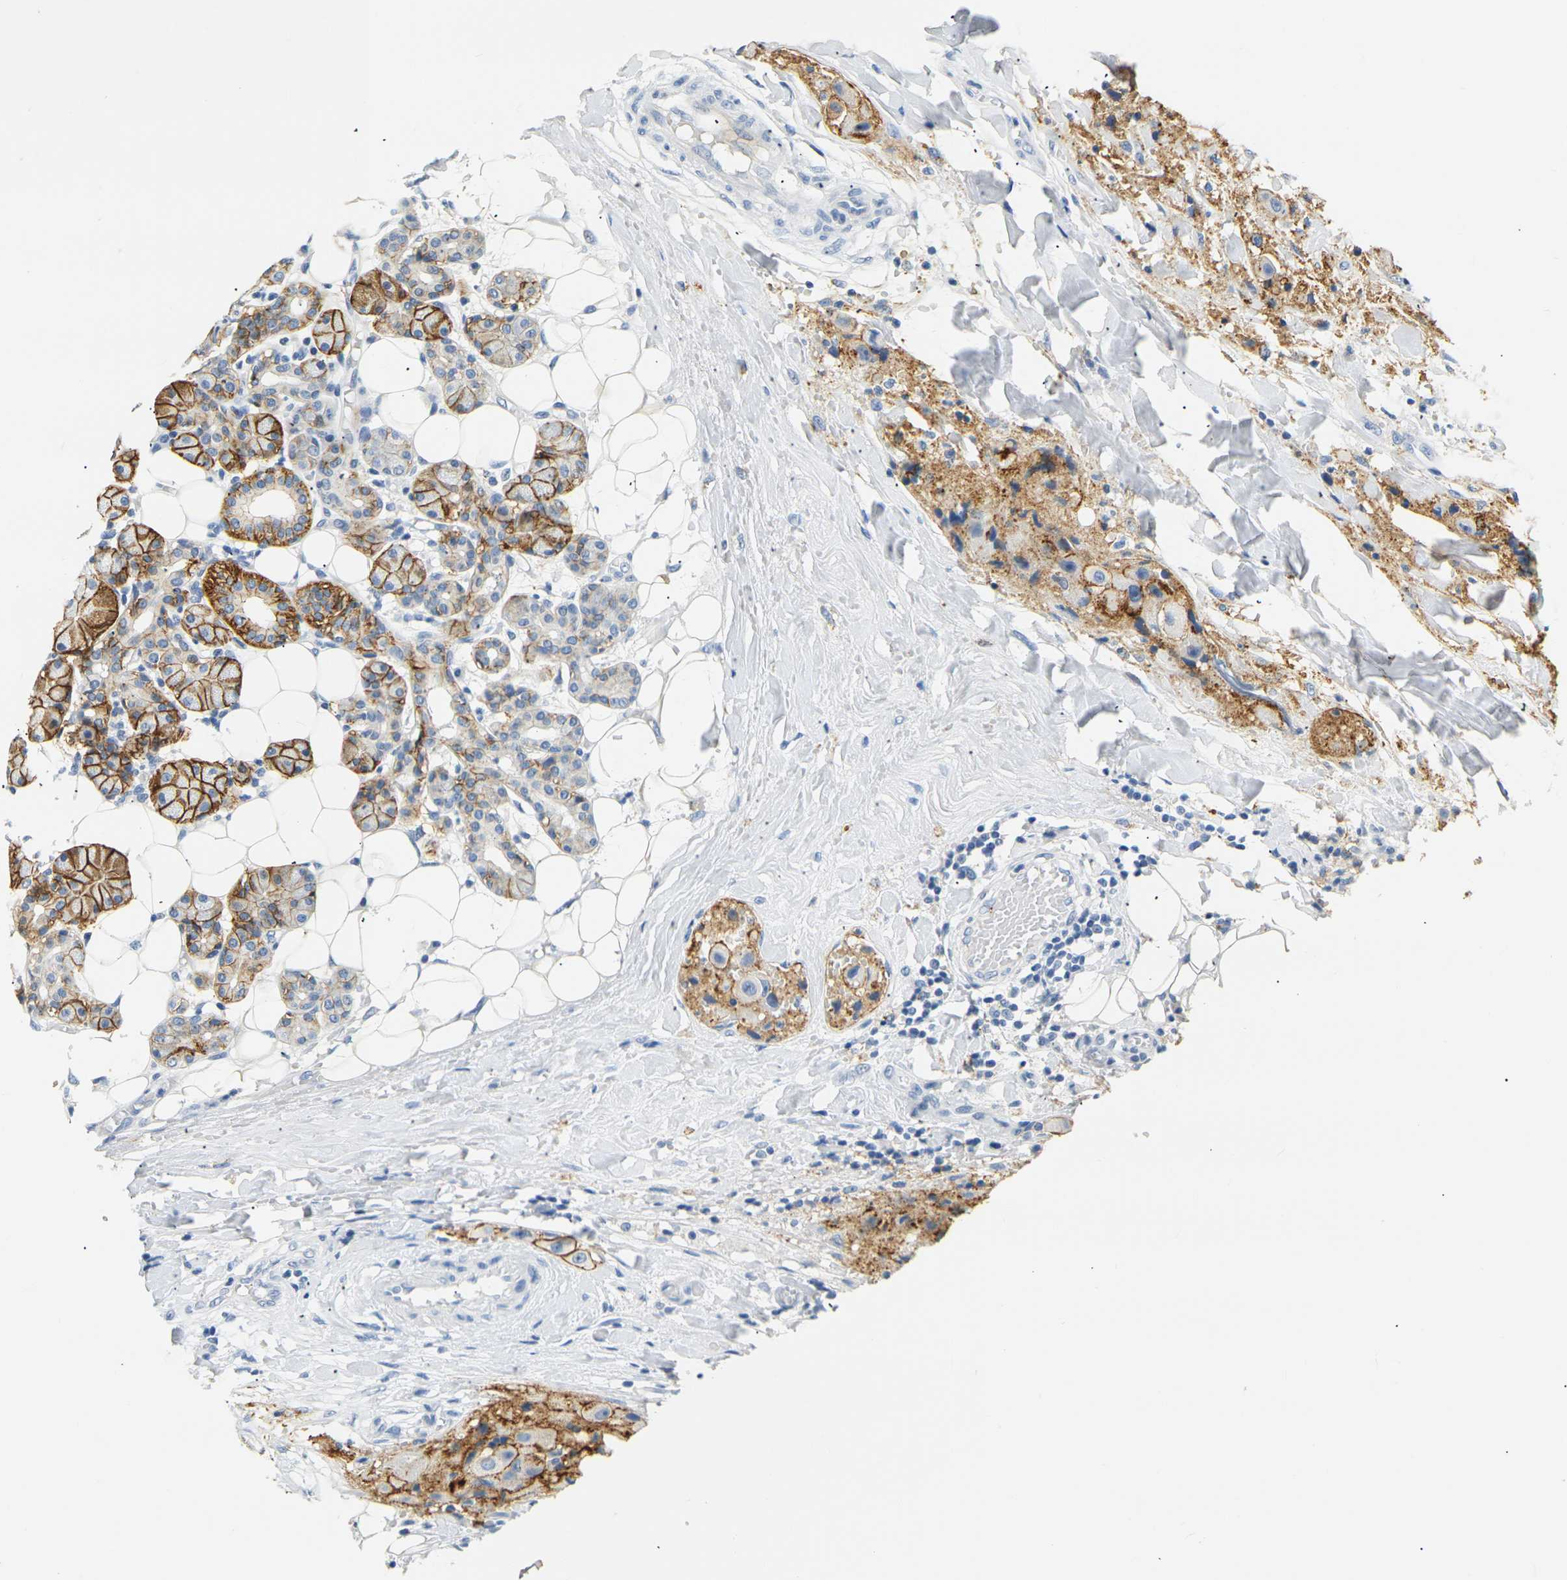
{"staining": {"intensity": "strong", "quantity": ">75%", "location": "cytoplasmic/membranous"}, "tissue": "head and neck cancer", "cell_type": "Tumor cells", "image_type": "cancer", "snomed": [{"axis": "morphology", "description": "Normal tissue, NOS"}, {"axis": "morphology", "description": "Adenocarcinoma, NOS"}, {"axis": "topography", "description": "Salivary gland"}, {"axis": "topography", "description": "Head-Neck"}], "caption": "High-power microscopy captured an immunohistochemistry photomicrograph of head and neck cancer (adenocarcinoma), revealing strong cytoplasmic/membranous positivity in approximately >75% of tumor cells.", "gene": "CLDN7", "patient": {"sex": "male", "age": 80}}